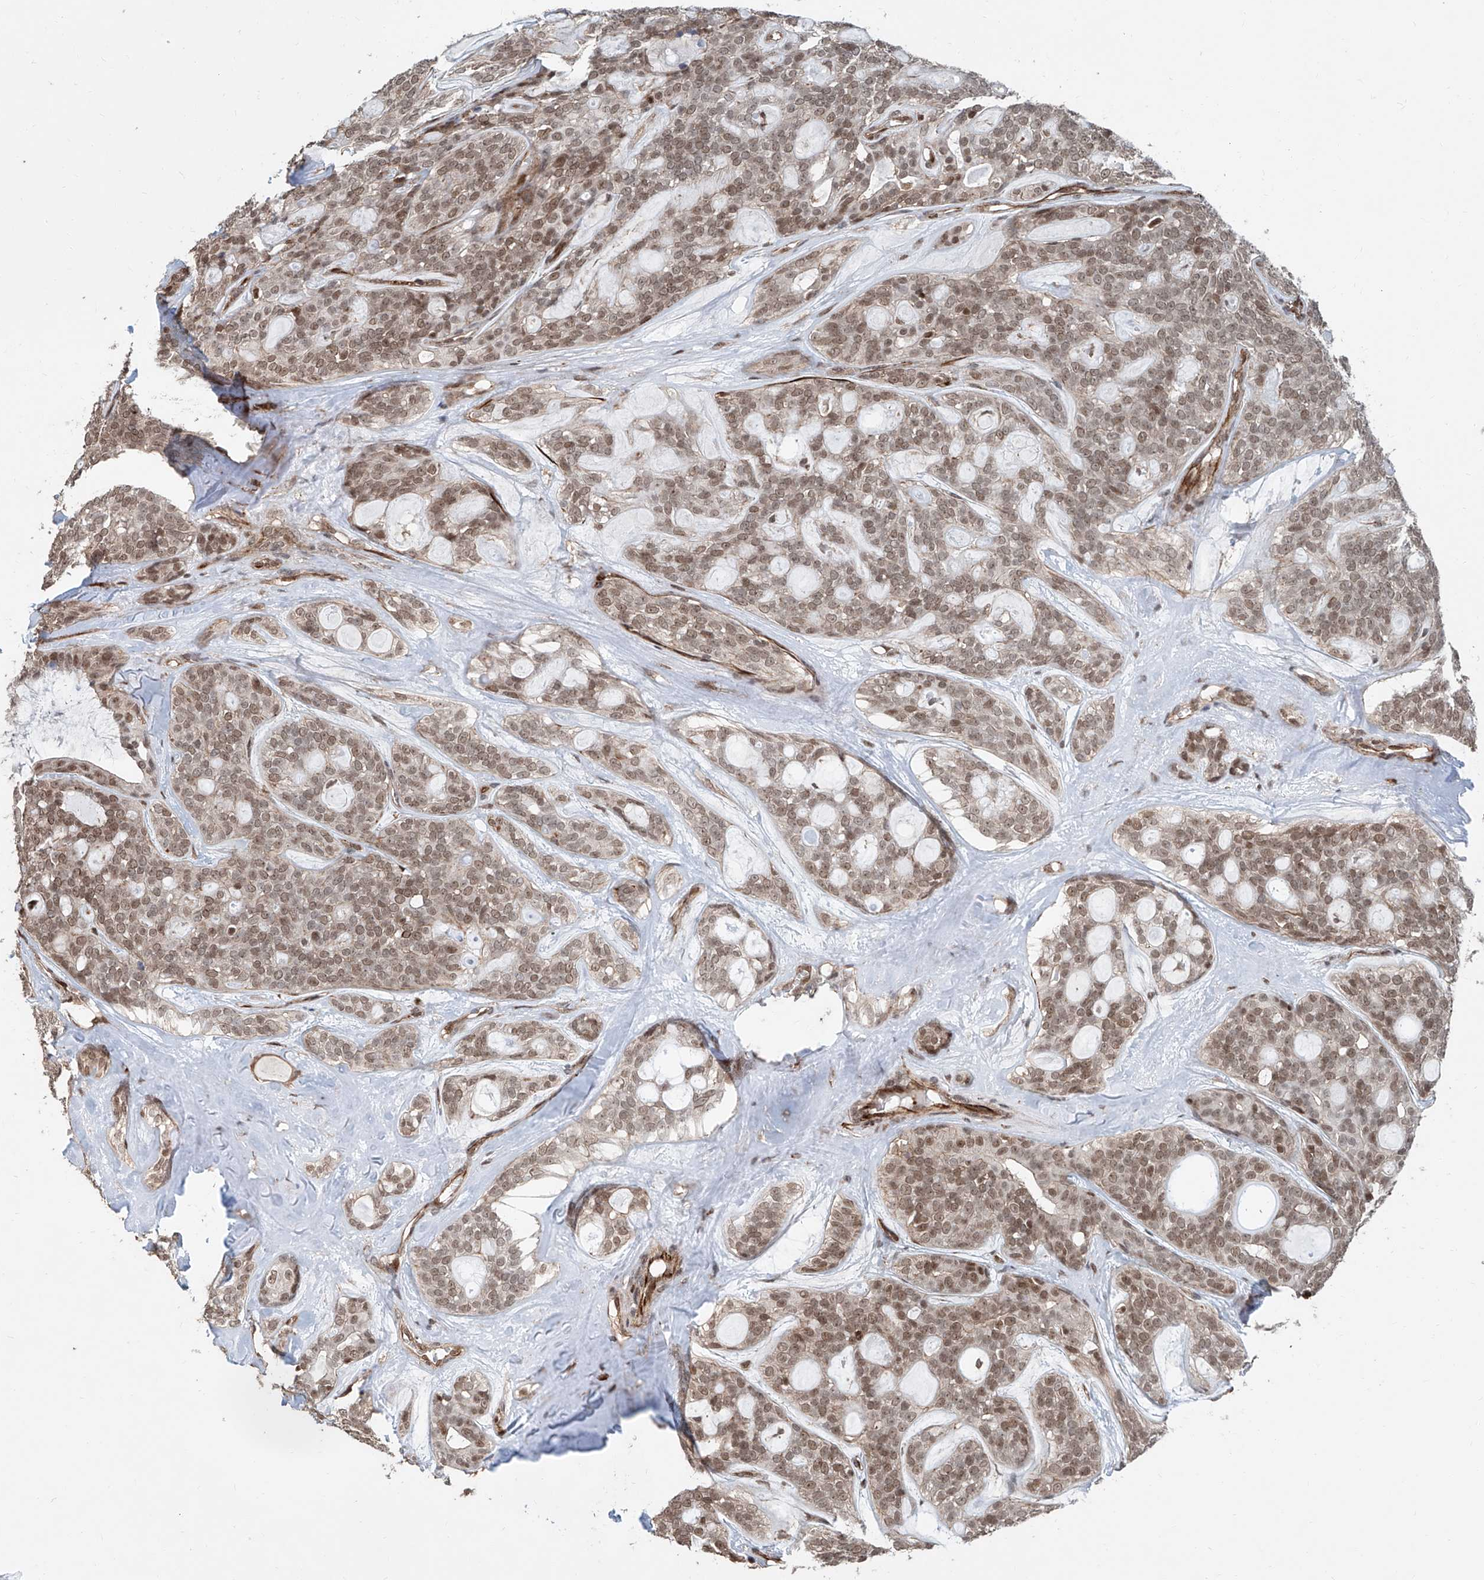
{"staining": {"intensity": "moderate", "quantity": ">75%", "location": "nuclear"}, "tissue": "head and neck cancer", "cell_type": "Tumor cells", "image_type": "cancer", "snomed": [{"axis": "morphology", "description": "Adenocarcinoma, NOS"}, {"axis": "topography", "description": "Head-Neck"}], "caption": "Immunohistochemistry staining of adenocarcinoma (head and neck), which displays medium levels of moderate nuclear staining in approximately >75% of tumor cells indicating moderate nuclear protein expression. The staining was performed using DAB (brown) for protein detection and nuclei were counterstained in hematoxylin (blue).", "gene": "SDE2", "patient": {"sex": "male", "age": 66}}